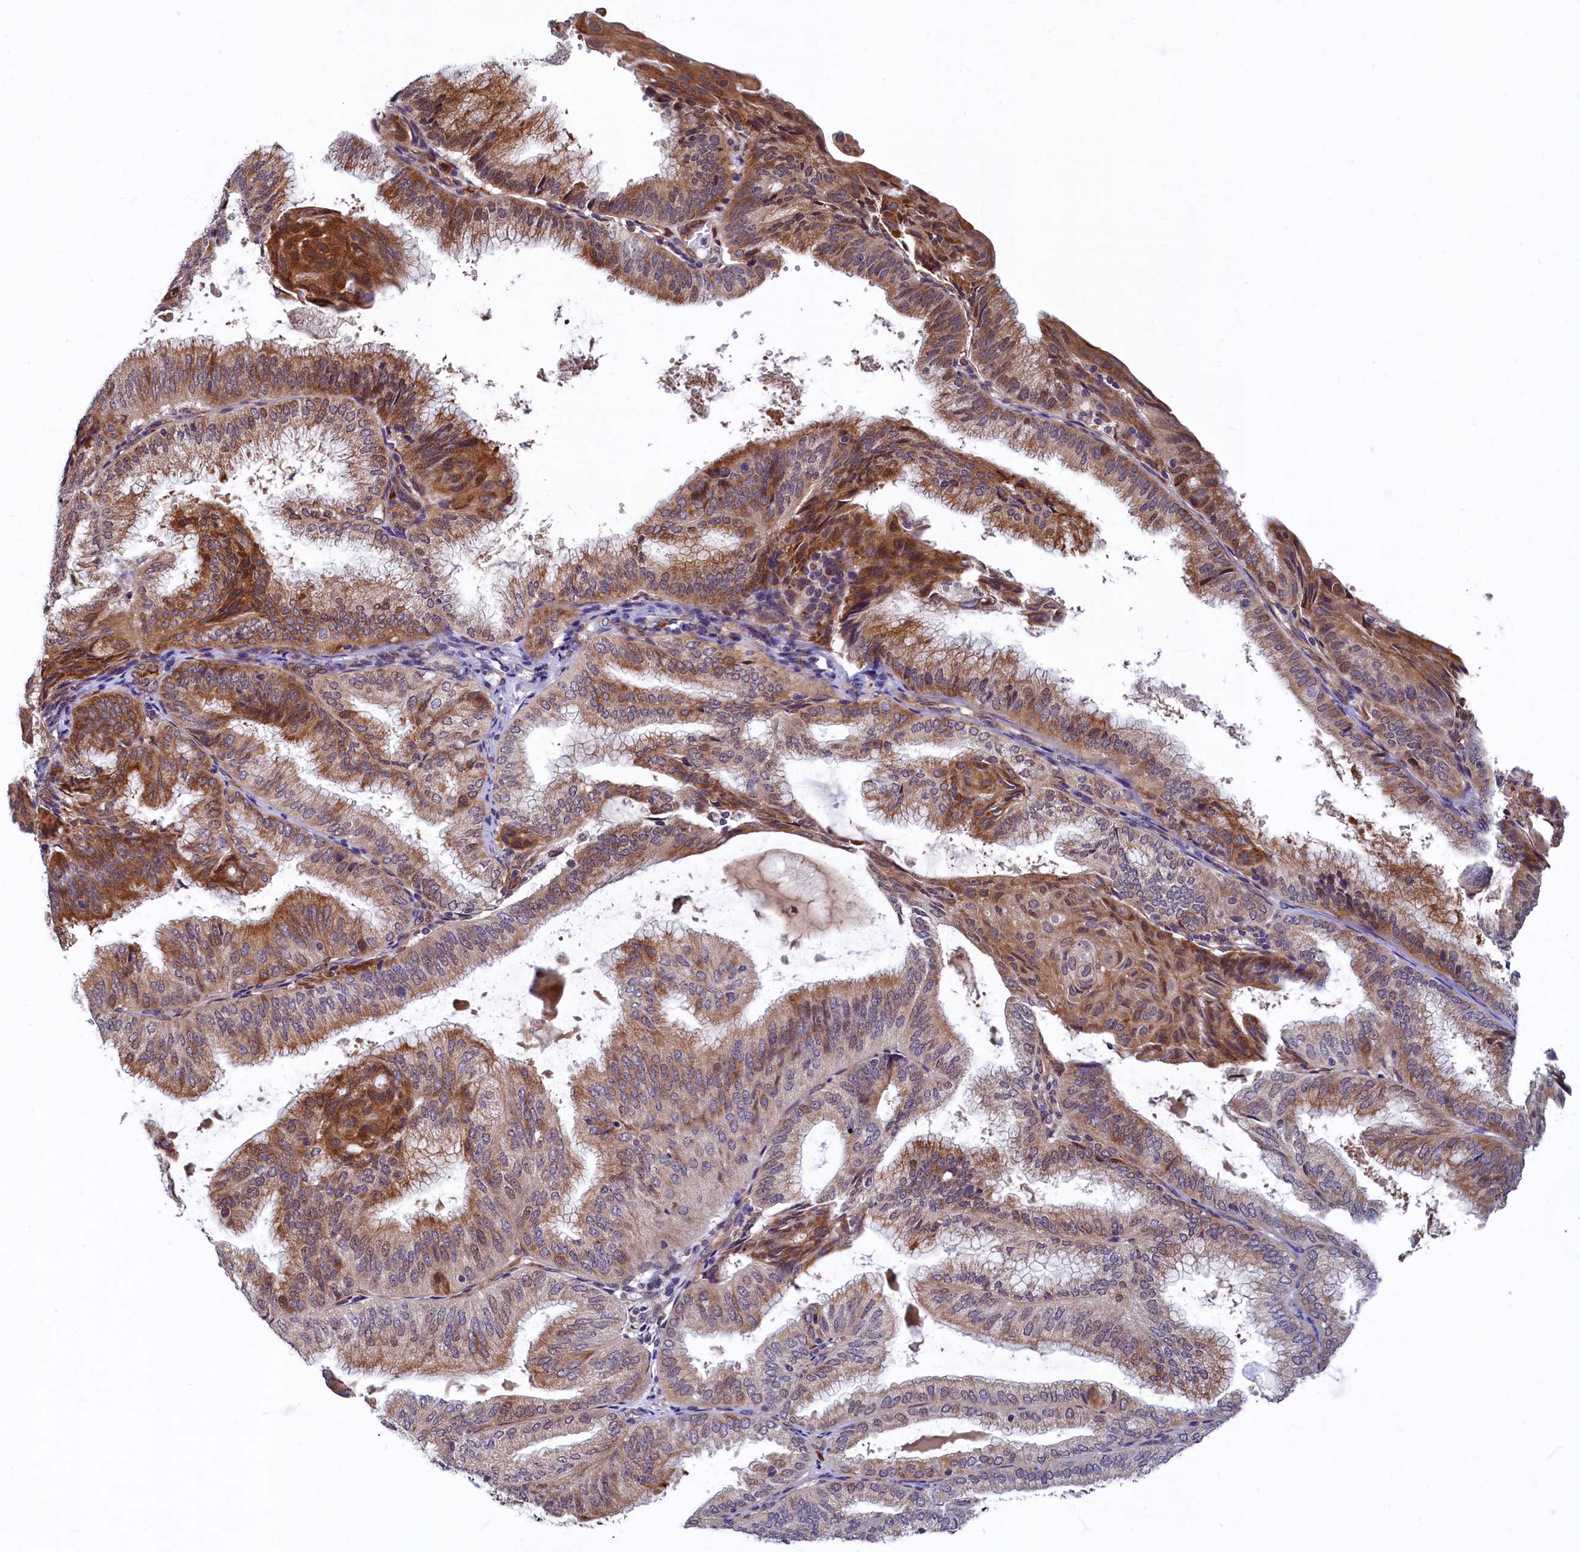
{"staining": {"intensity": "moderate", "quantity": ">75%", "location": "cytoplasmic/membranous"}, "tissue": "endometrial cancer", "cell_type": "Tumor cells", "image_type": "cancer", "snomed": [{"axis": "morphology", "description": "Adenocarcinoma, NOS"}, {"axis": "topography", "description": "Endometrium"}], "caption": "Brown immunohistochemical staining in human endometrial adenocarcinoma demonstrates moderate cytoplasmic/membranous positivity in approximately >75% of tumor cells.", "gene": "SLC16A14", "patient": {"sex": "female", "age": 49}}